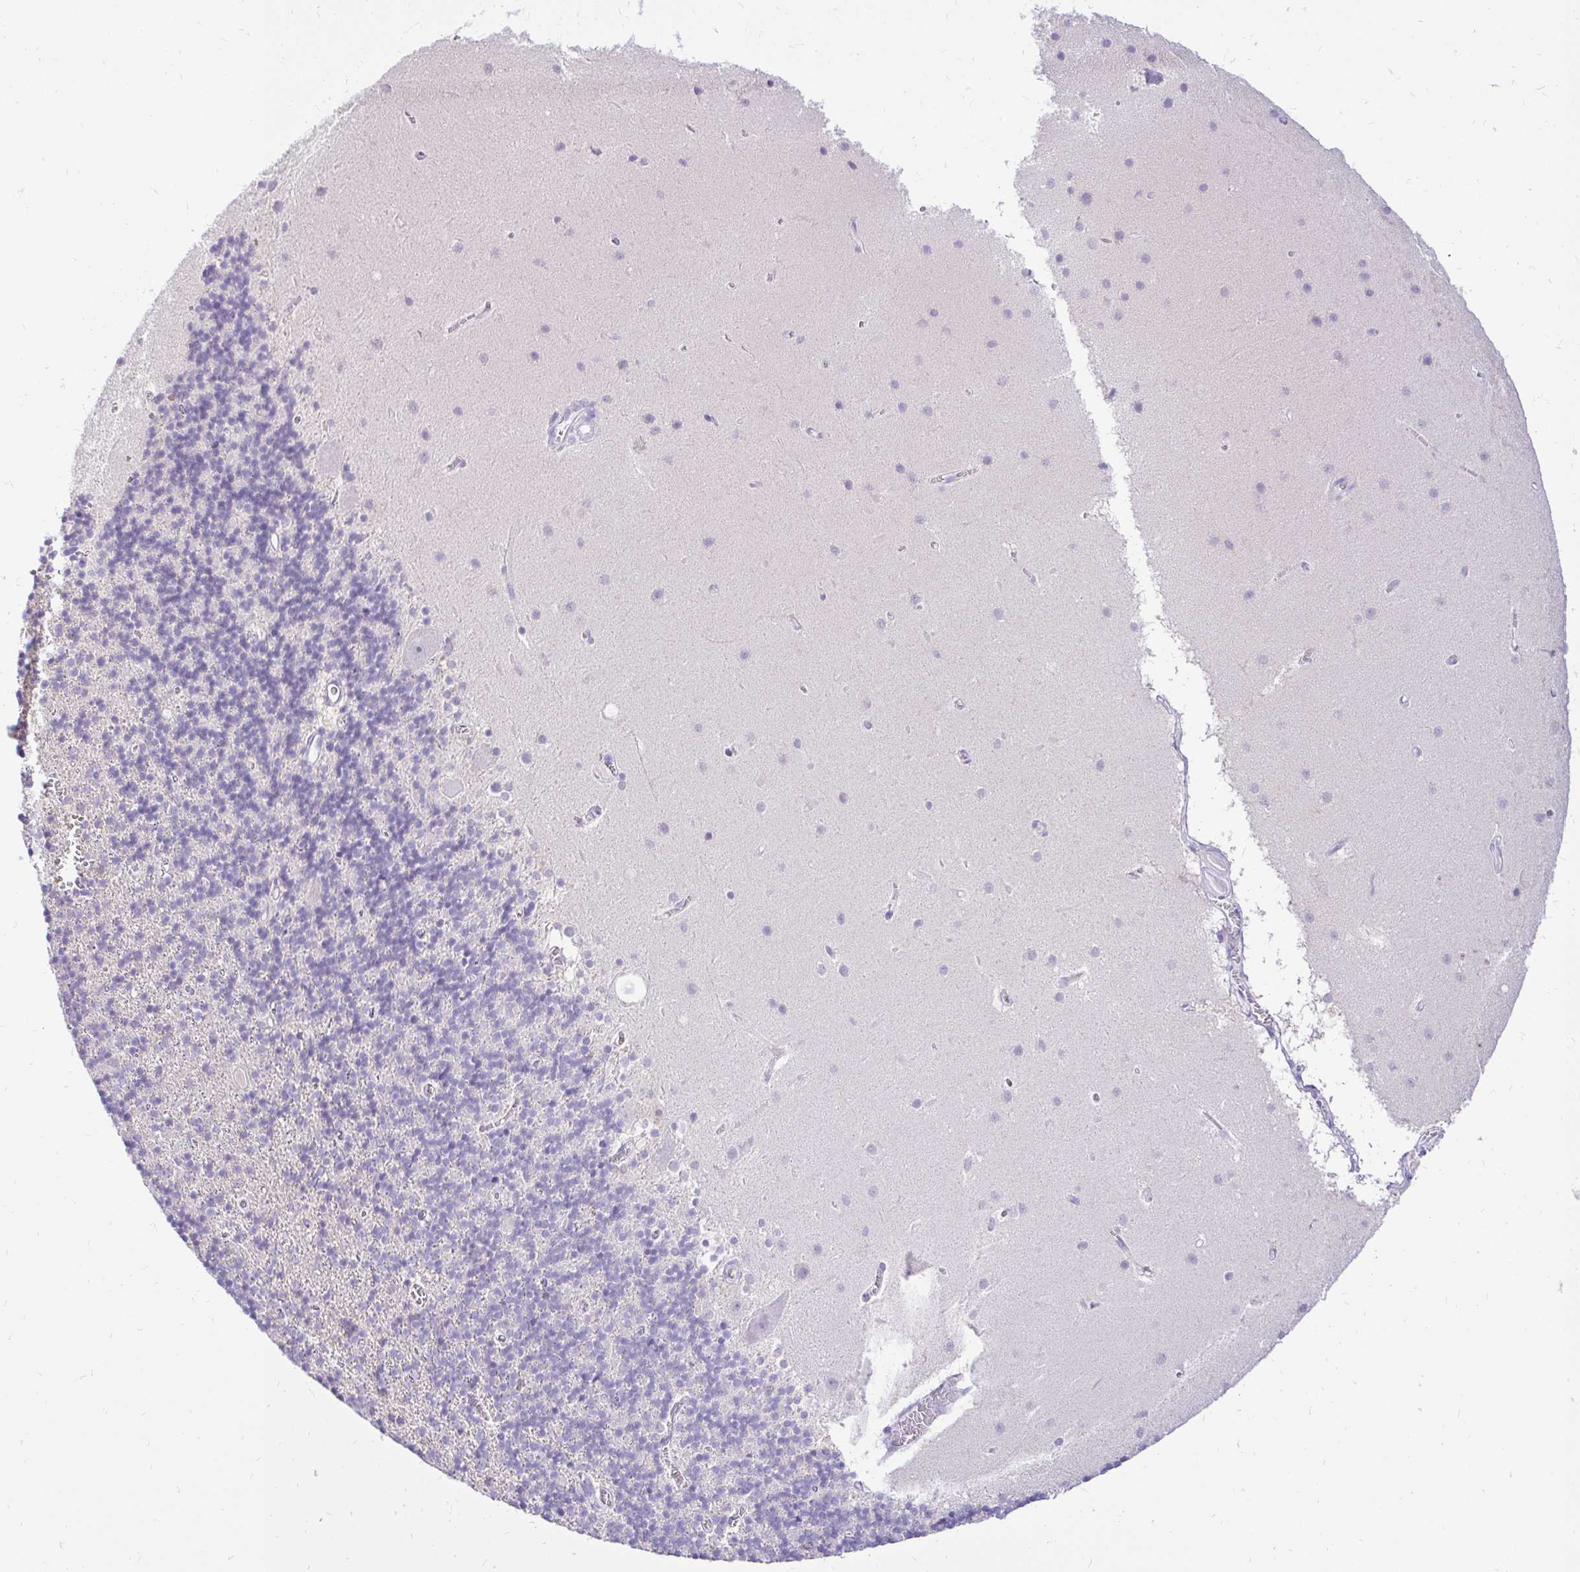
{"staining": {"intensity": "negative", "quantity": "none", "location": "none"}, "tissue": "cerebellum", "cell_type": "Cells in granular layer", "image_type": "normal", "snomed": [{"axis": "morphology", "description": "Normal tissue, NOS"}, {"axis": "topography", "description": "Cerebellum"}], "caption": "Cells in granular layer are negative for brown protein staining in benign cerebellum.", "gene": "FATE1", "patient": {"sex": "male", "age": 70}}